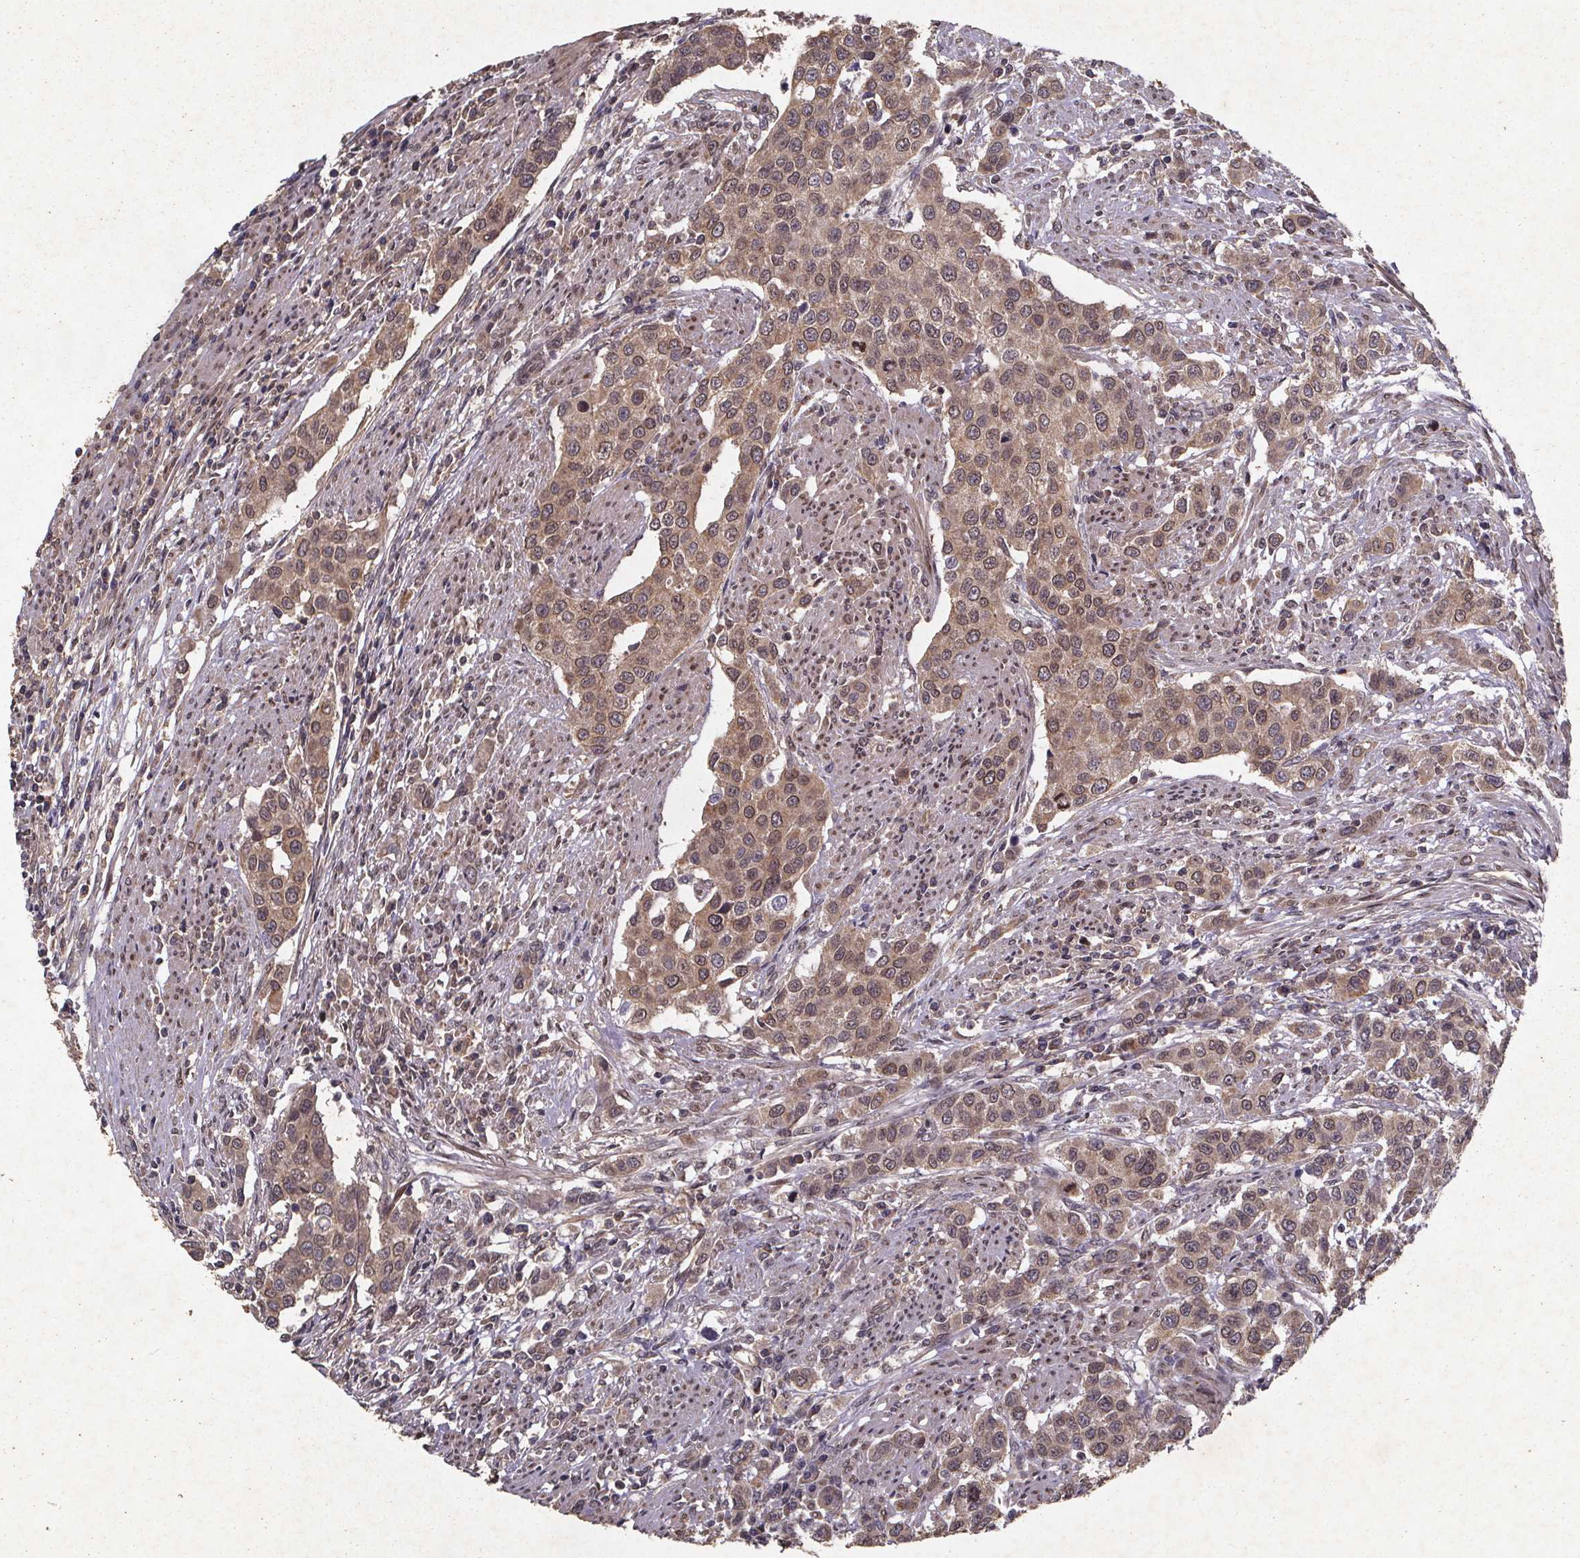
{"staining": {"intensity": "moderate", "quantity": ">75%", "location": "cytoplasmic/membranous,nuclear"}, "tissue": "urothelial cancer", "cell_type": "Tumor cells", "image_type": "cancer", "snomed": [{"axis": "morphology", "description": "Urothelial carcinoma, High grade"}, {"axis": "topography", "description": "Urinary bladder"}], "caption": "Immunohistochemical staining of urothelial cancer reveals moderate cytoplasmic/membranous and nuclear protein expression in approximately >75% of tumor cells.", "gene": "PIERCE2", "patient": {"sex": "female", "age": 58}}